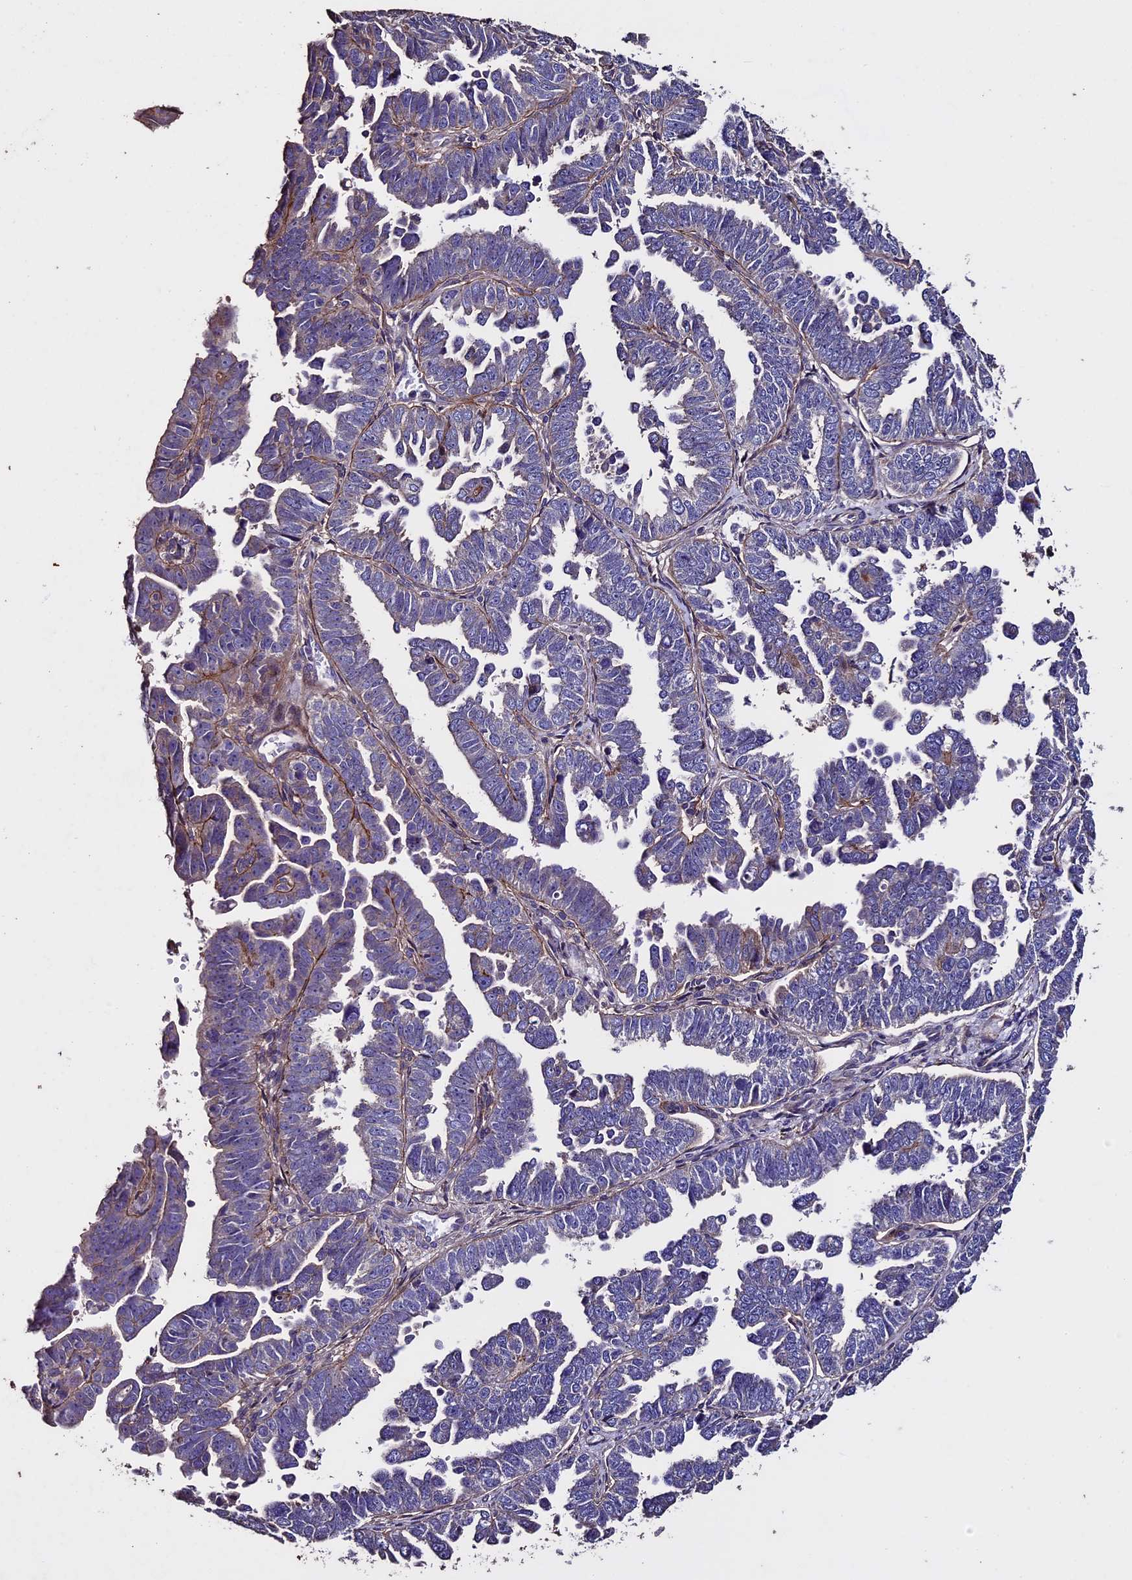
{"staining": {"intensity": "negative", "quantity": "none", "location": "none"}, "tissue": "endometrial cancer", "cell_type": "Tumor cells", "image_type": "cancer", "snomed": [{"axis": "morphology", "description": "Adenocarcinoma, NOS"}, {"axis": "topography", "description": "Endometrium"}], "caption": "Photomicrograph shows no significant protein positivity in tumor cells of endometrial cancer. Nuclei are stained in blue.", "gene": "USB1", "patient": {"sex": "female", "age": 75}}